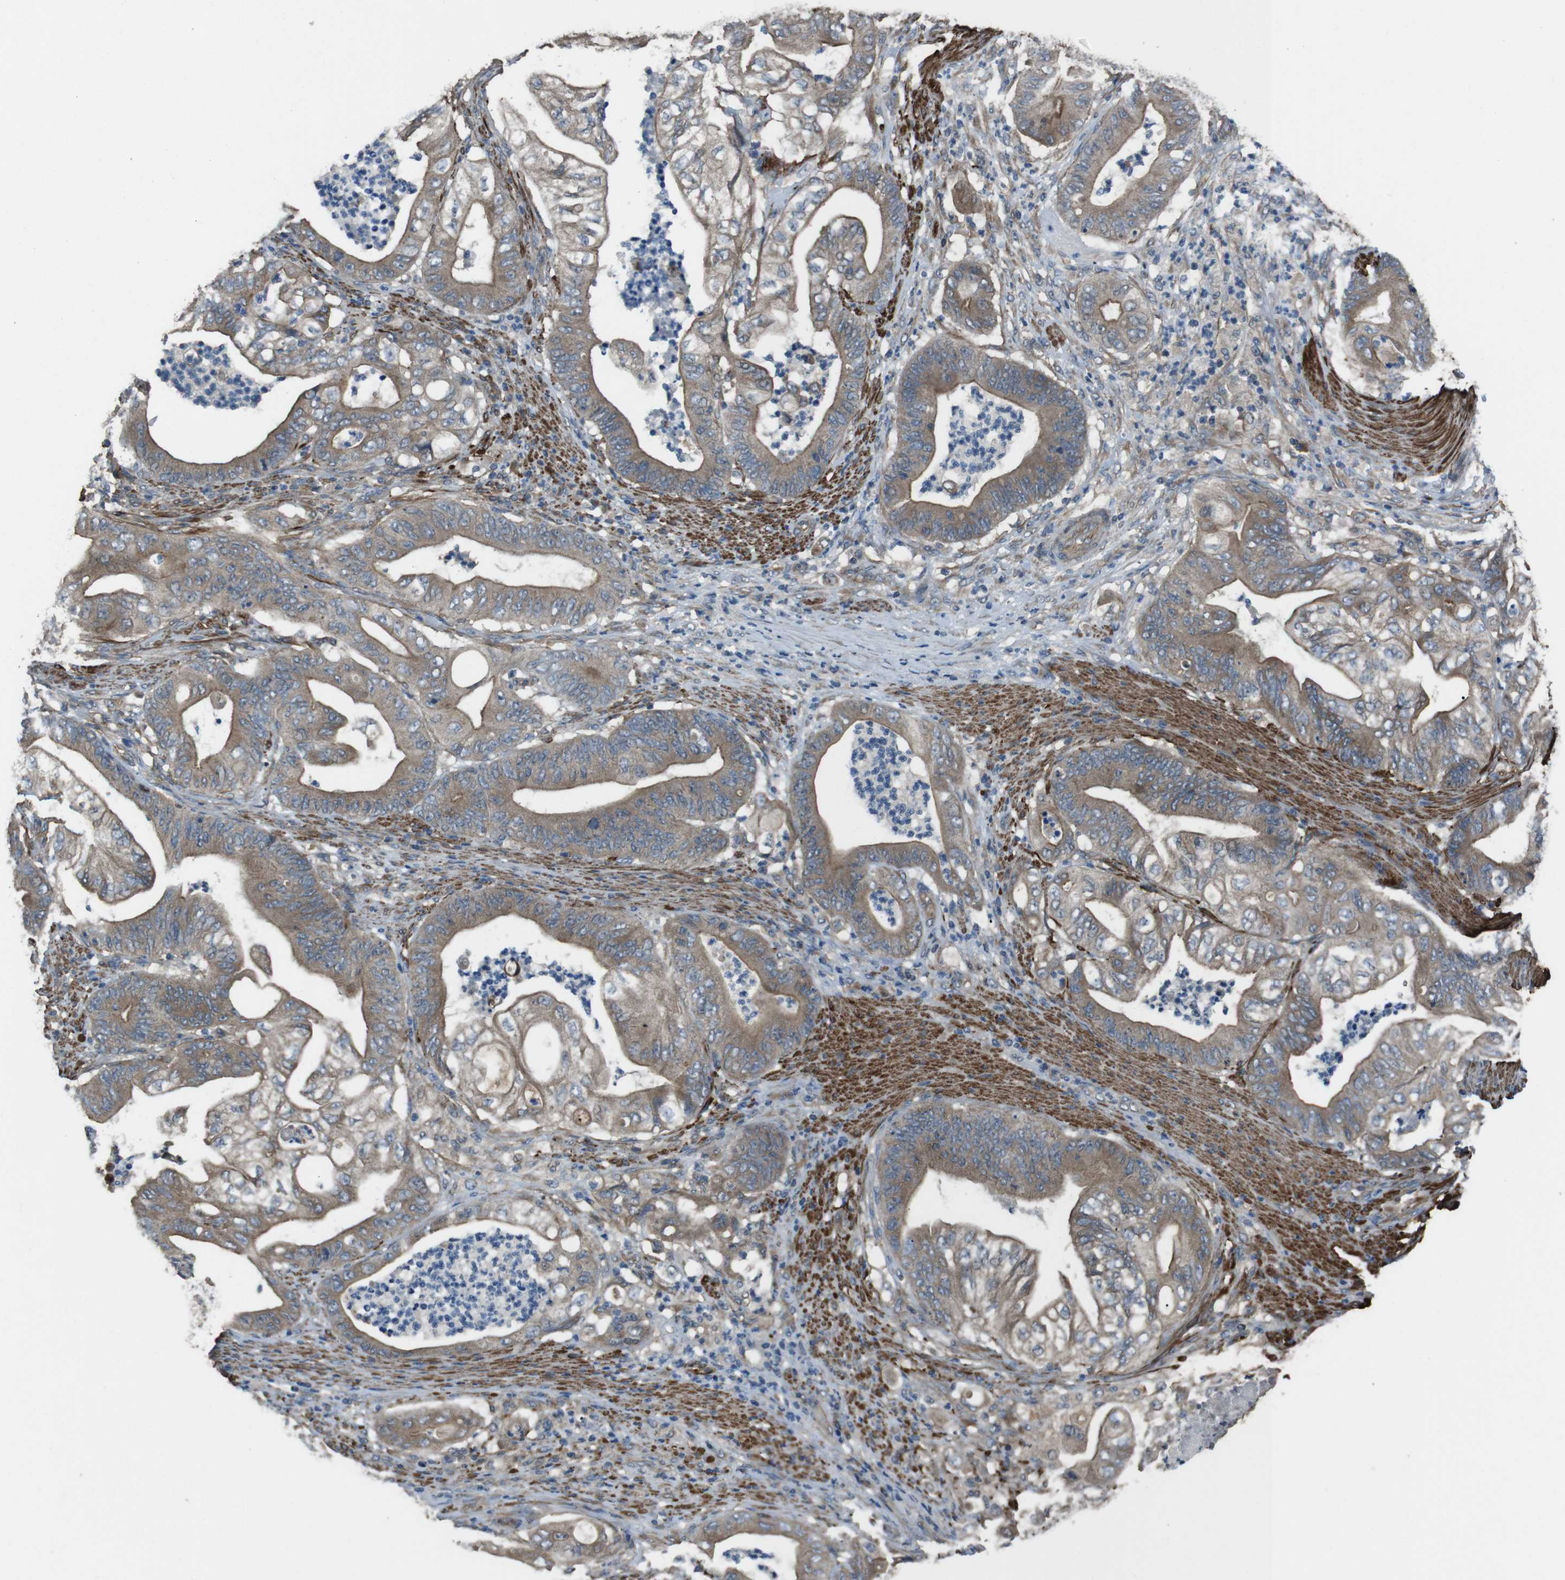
{"staining": {"intensity": "moderate", "quantity": ">75%", "location": "cytoplasmic/membranous"}, "tissue": "stomach cancer", "cell_type": "Tumor cells", "image_type": "cancer", "snomed": [{"axis": "morphology", "description": "Adenocarcinoma, NOS"}, {"axis": "topography", "description": "Stomach"}], "caption": "Immunohistochemistry (IHC) image of human stomach adenocarcinoma stained for a protein (brown), which shows medium levels of moderate cytoplasmic/membranous staining in about >75% of tumor cells.", "gene": "FUT2", "patient": {"sex": "female", "age": 73}}